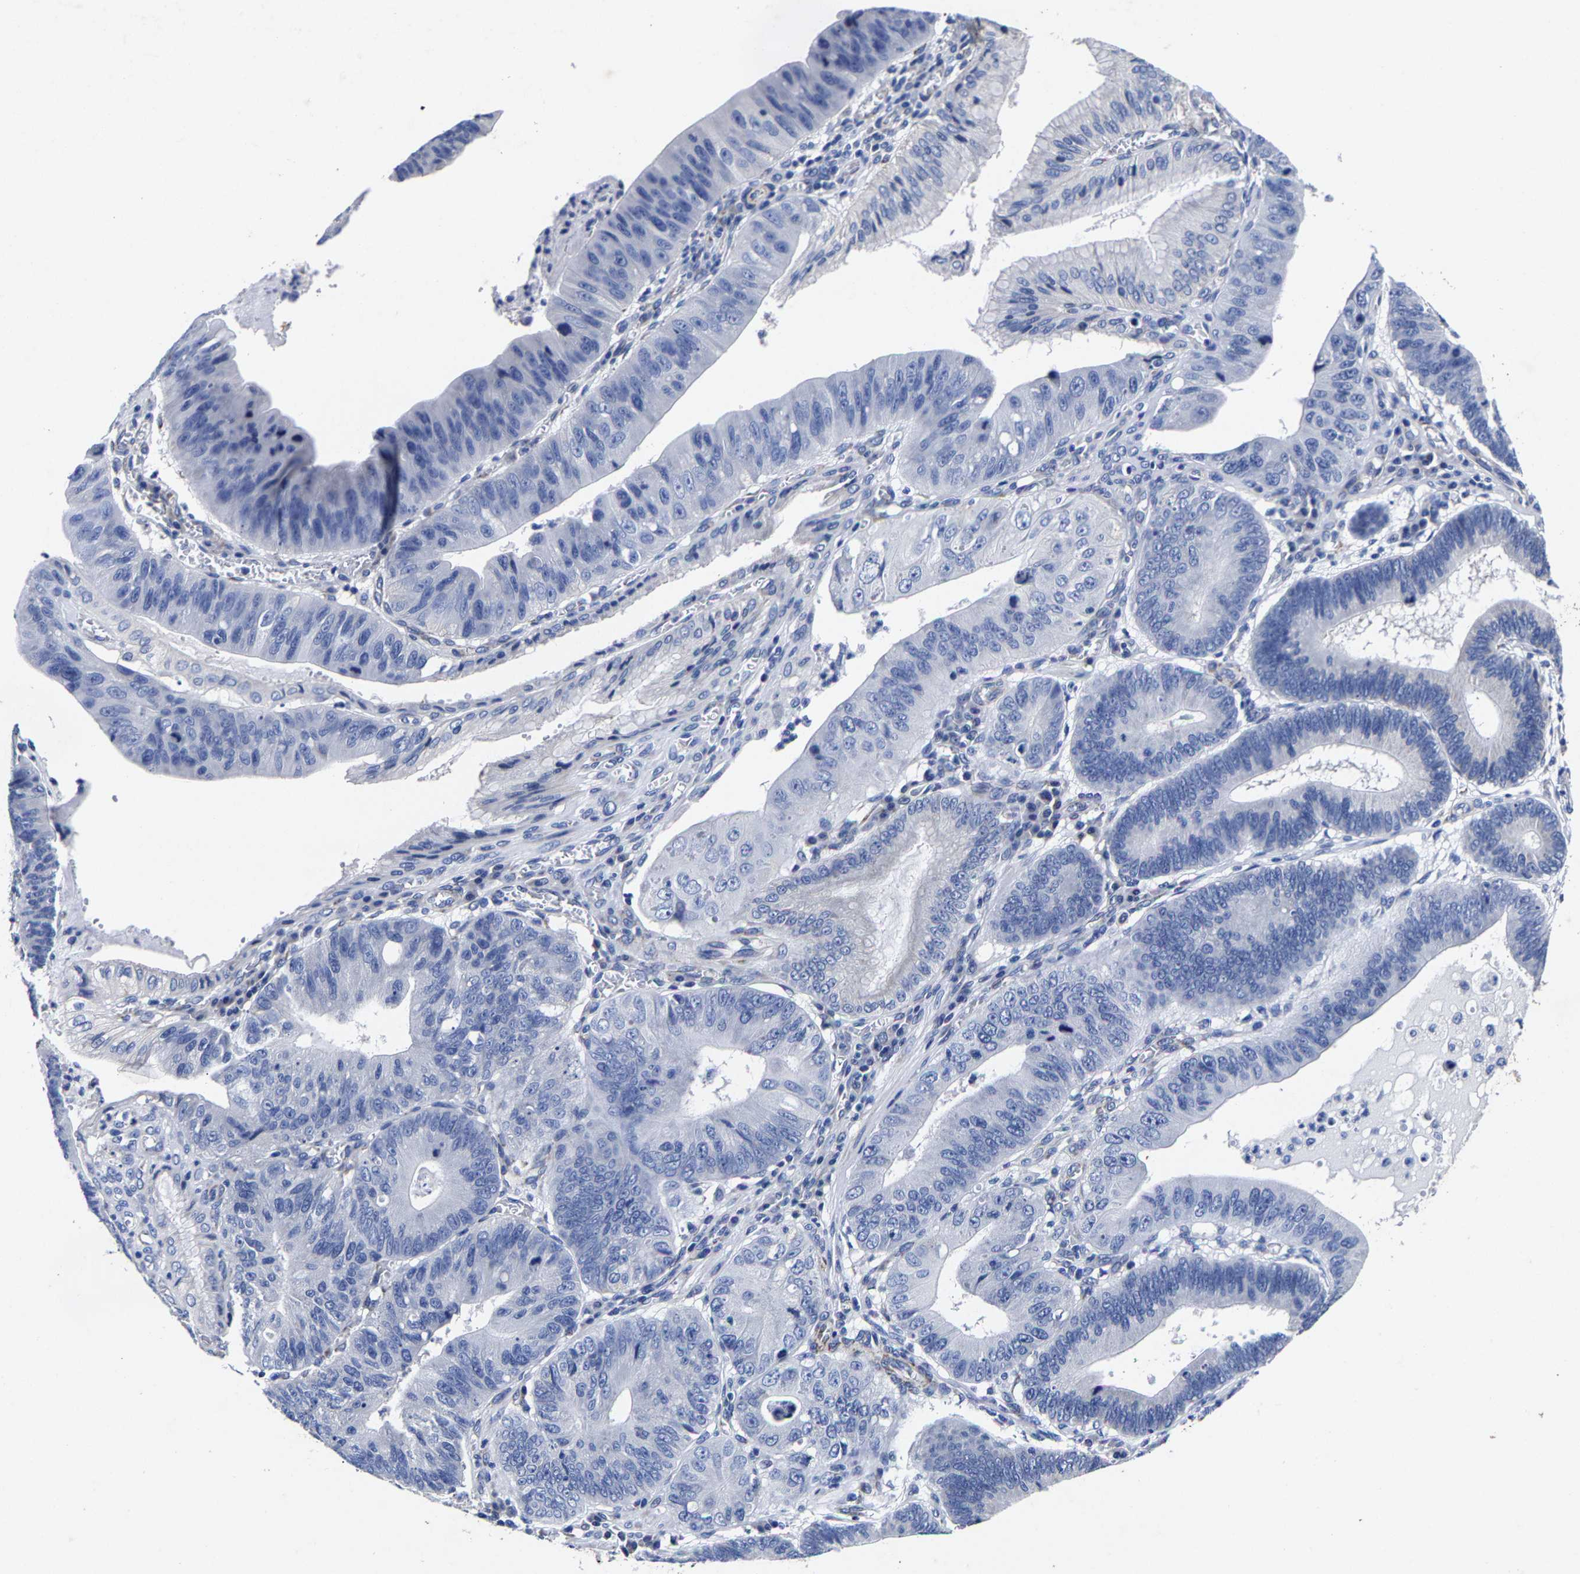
{"staining": {"intensity": "negative", "quantity": "none", "location": "none"}, "tissue": "stomach cancer", "cell_type": "Tumor cells", "image_type": "cancer", "snomed": [{"axis": "morphology", "description": "Adenocarcinoma, NOS"}, {"axis": "topography", "description": "Stomach"}], "caption": "There is no significant positivity in tumor cells of stomach cancer.", "gene": "AASS", "patient": {"sex": "male", "age": 59}}